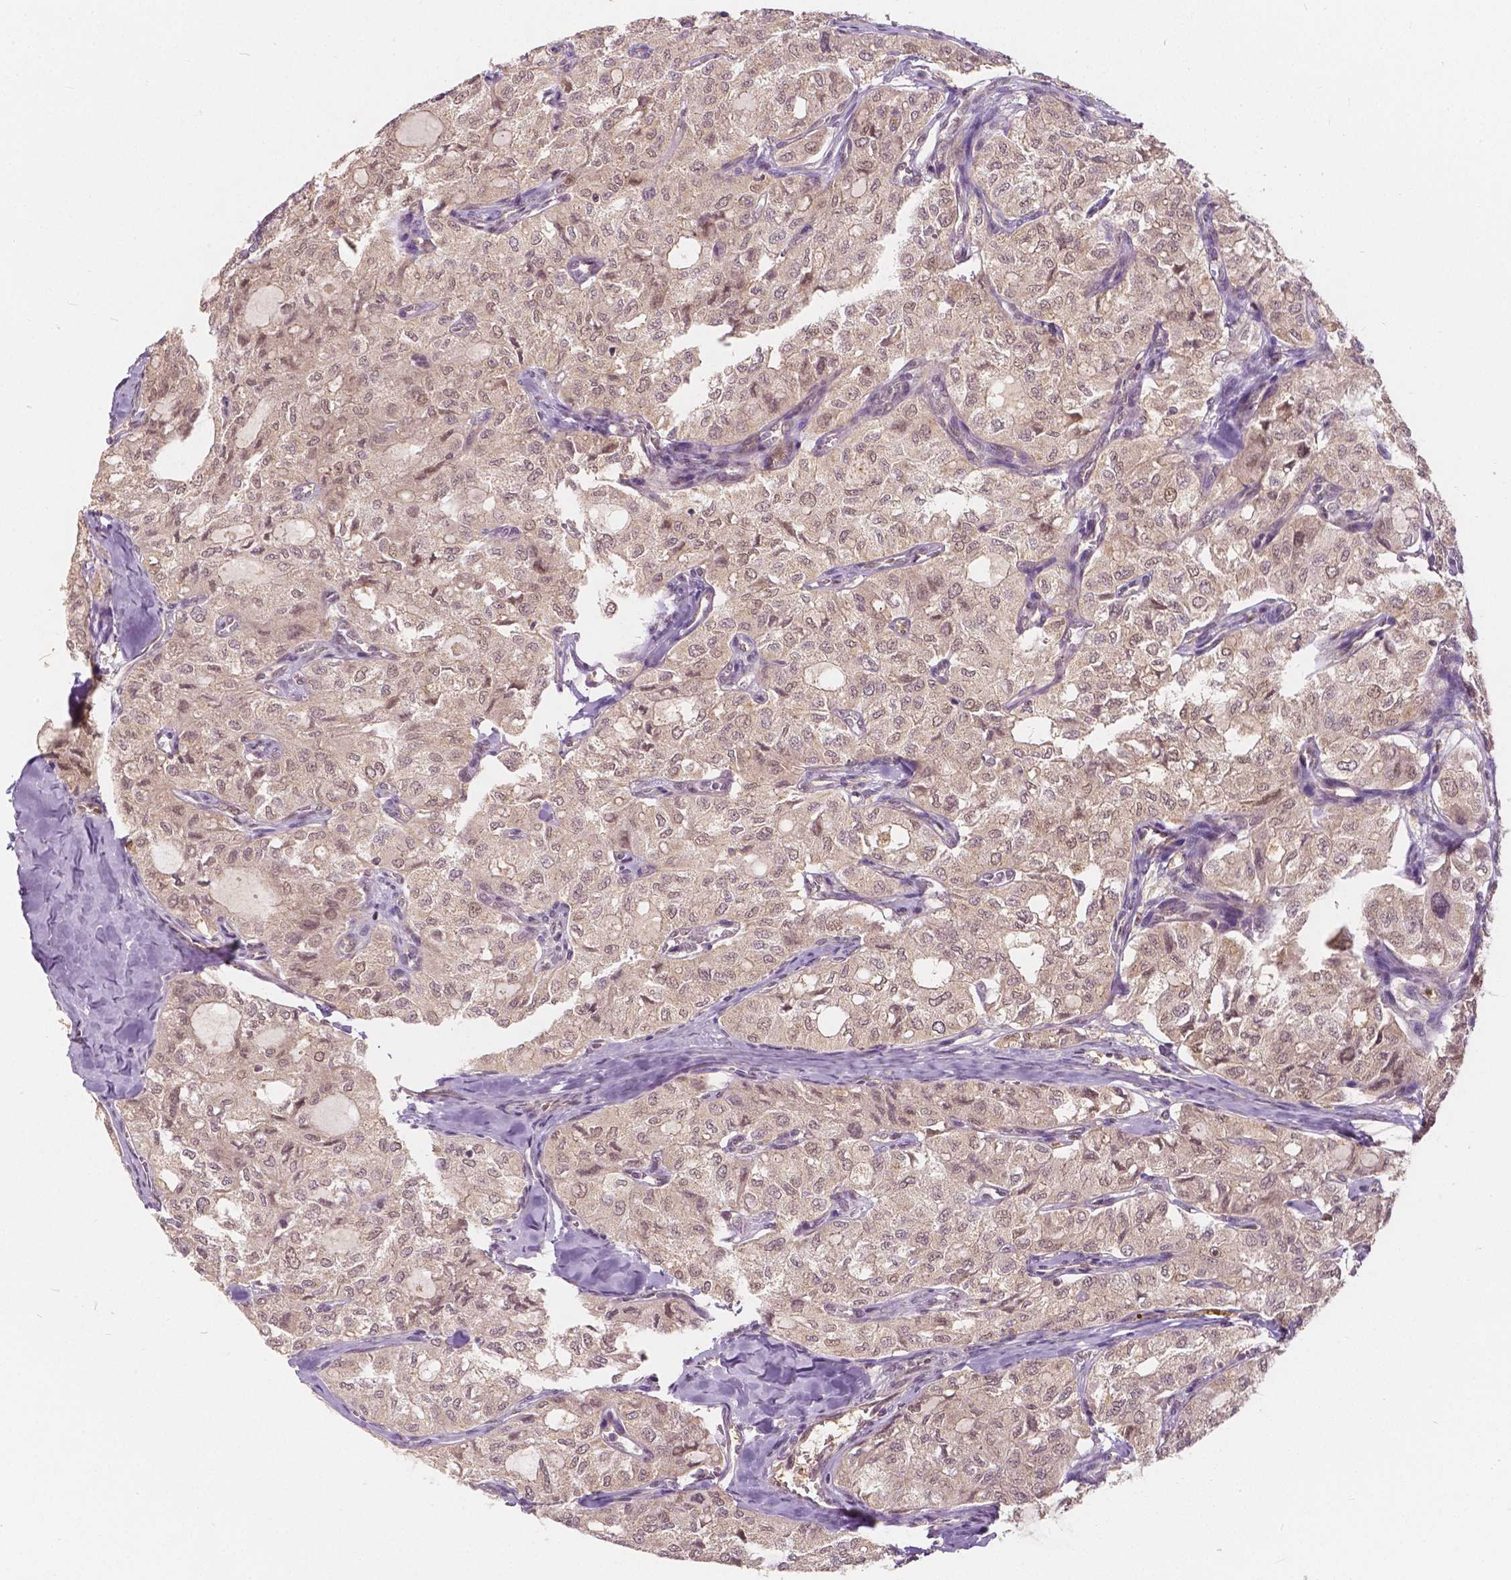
{"staining": {"intensity": "moderate", "quantity": "25%-75%", "location": "cytoplasmic/membranous,nuclear"}, "tissue": "thyroid cancer", "cell_type": "Tumor cells", "image_type": "cancer", "snomed": [{"axis": "morphology", "description": "Follicular adenoma carcinoma, NOS"}, {"axis": "topography", "description": "Thyroid gland"}], "caption": "A medium amount of moderate cytoplasmic/membranous and nuclear staining is identified in about 25%-75% of tumor cells in thyroid cancer (follicular adenoma carcinoma) tissue. The staining was performed using DAB, with brown indicating positive protein expression. Nuclei are stained blue with hematoxylin.", "gene": "NAPRT", "patient": {"sex": "male", "age": 75}}